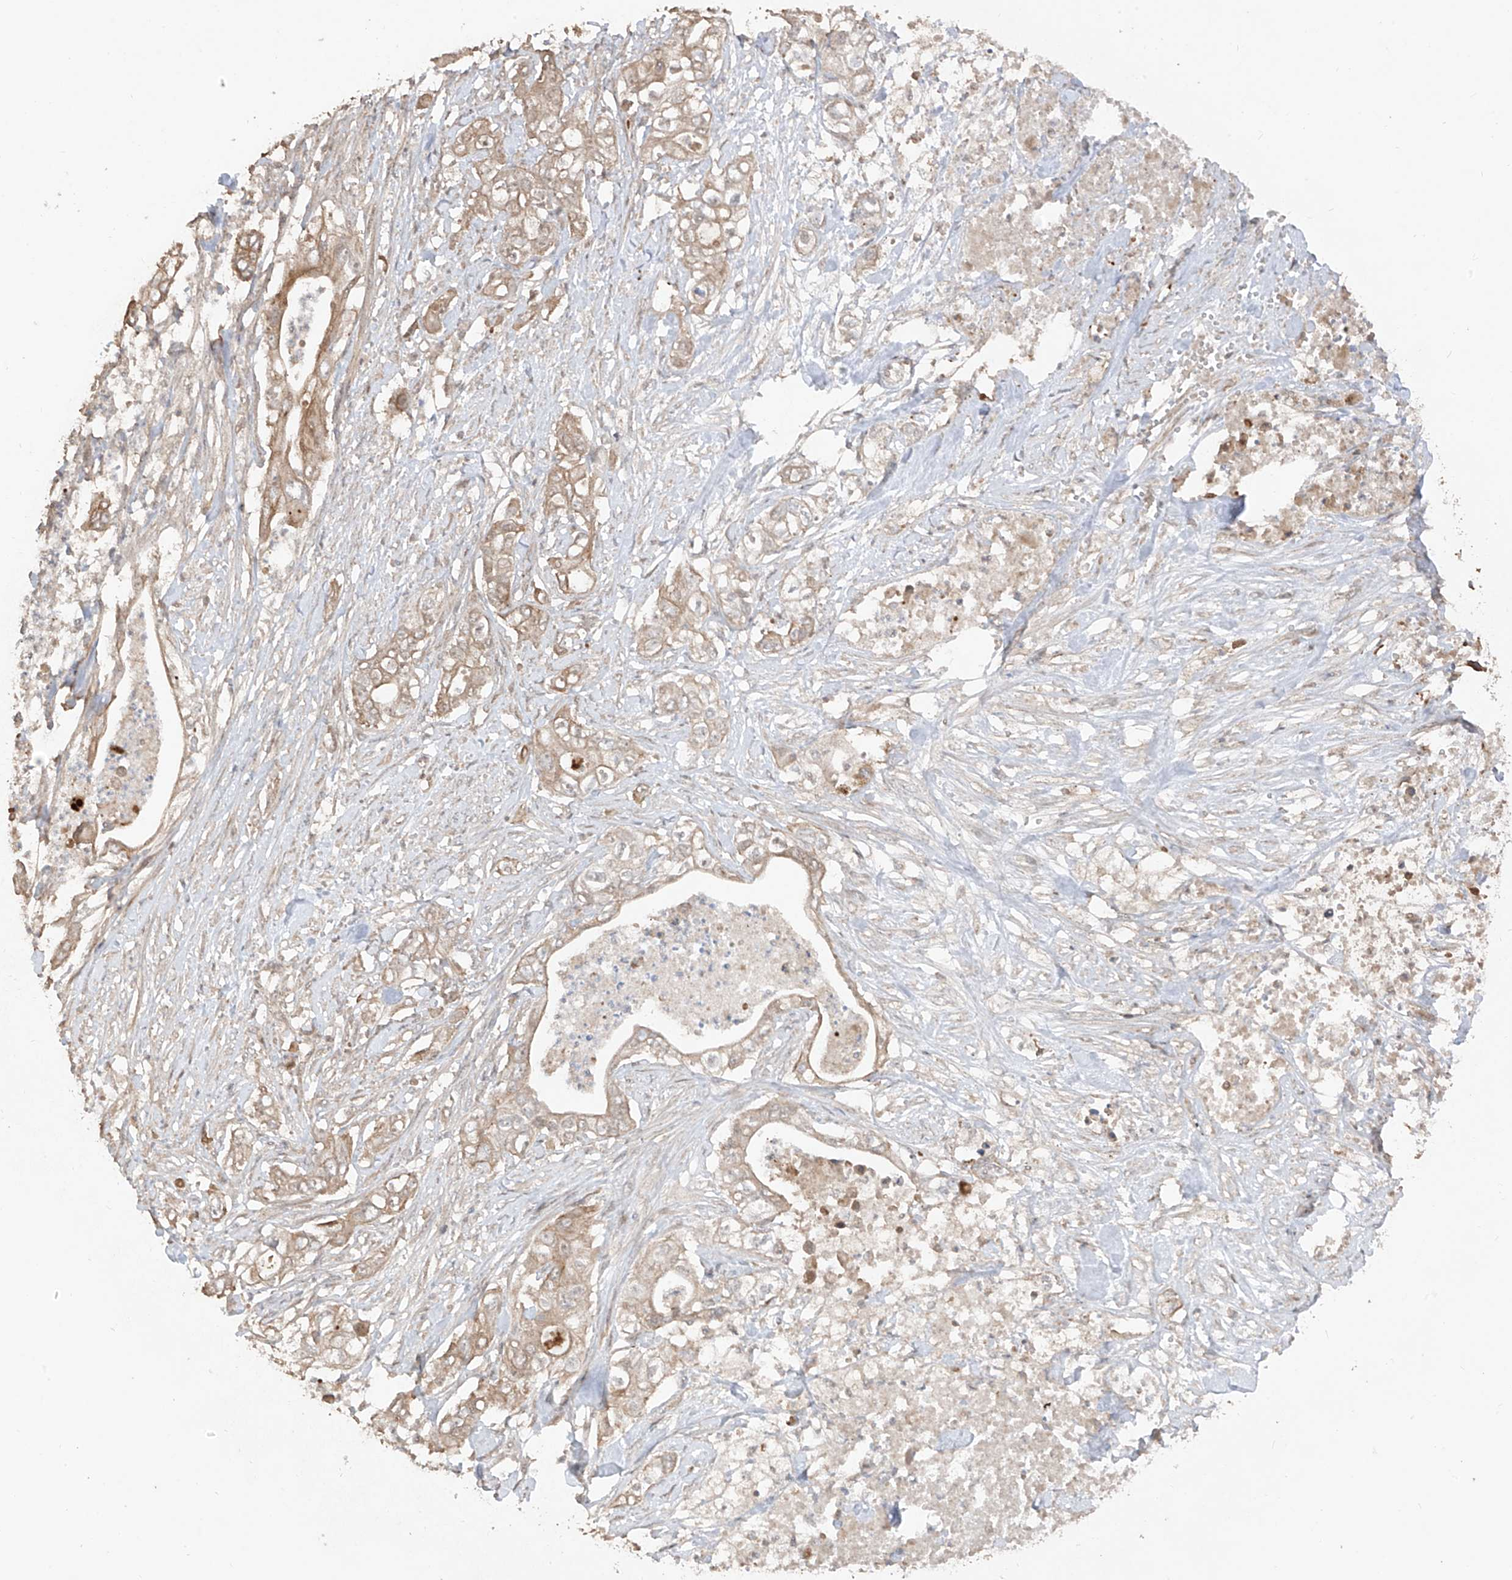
{"staining": {"intensity": "weak", "quantity": "25%-75%", "location": "cytoplasmic/membranous"}, "tissue": "pancreatic cancer", "cell_type": "Tumor cells", "image_type": "cancer", "snomed": [{"axis": "morphology", "description": "Adenocarcinoma, NOS"}, {"axis": "topography", "description": "Pancreas"}], "caption": "Human pancreatic cancer stained with a protein marker demonstrates weak staining in tumor cells.", "gene": "COLGALT2", "patient": {"sex": "female", "age": 78}}